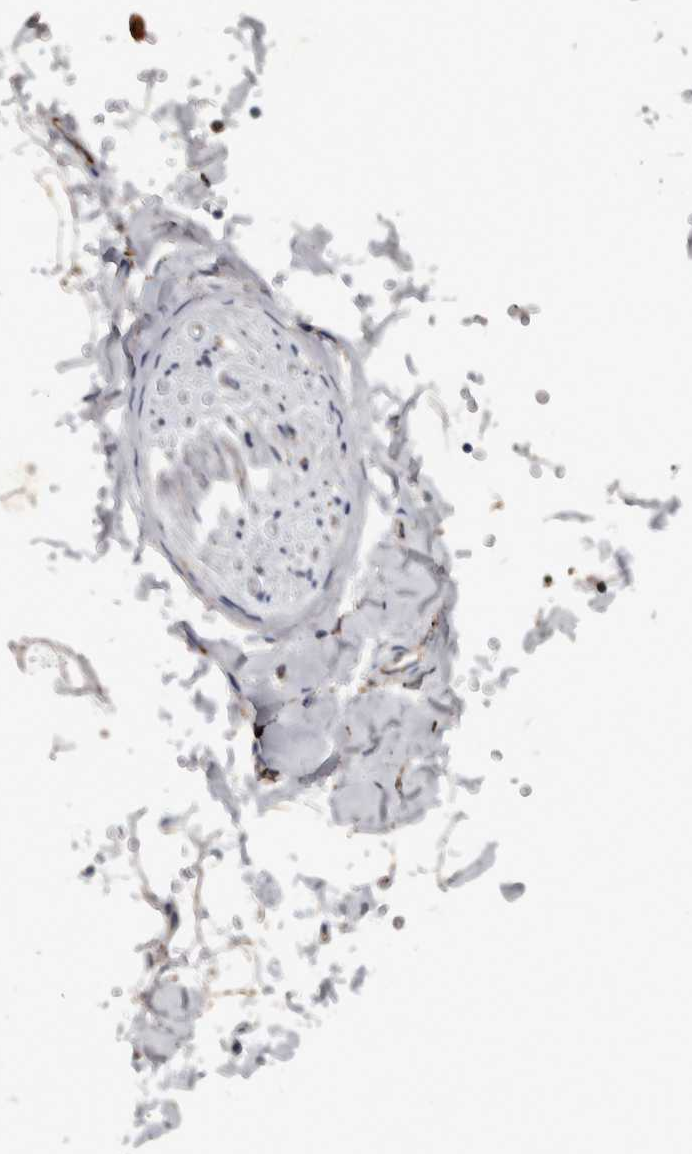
{"staining": {"intensity": "weak", "quantity": ">75%", "location": "cytoplasmic/membranous"}, "tissue": "adipose tissue", "cell_type": "Adipocytes", "image_type": "normal", "snomed": [{"axis": "morphology", "description": "Normal tissue, NOS"}, {"axis": "topography", "description": "Cartilage tissue"}, {"axis": "topography", "description": "Bronchus"}], "caption": "Immunohistochemistry (IHC) (DAB) staining of benign adipose tissue displays weak cytoplasmic/membranous protein positivity in about >75% of adipocytes. (brown staining indicates protein expression, while blue staining denotes nuclei).", "gene": "FAM78A", "patient": {"sex": "female", "age": 73}}